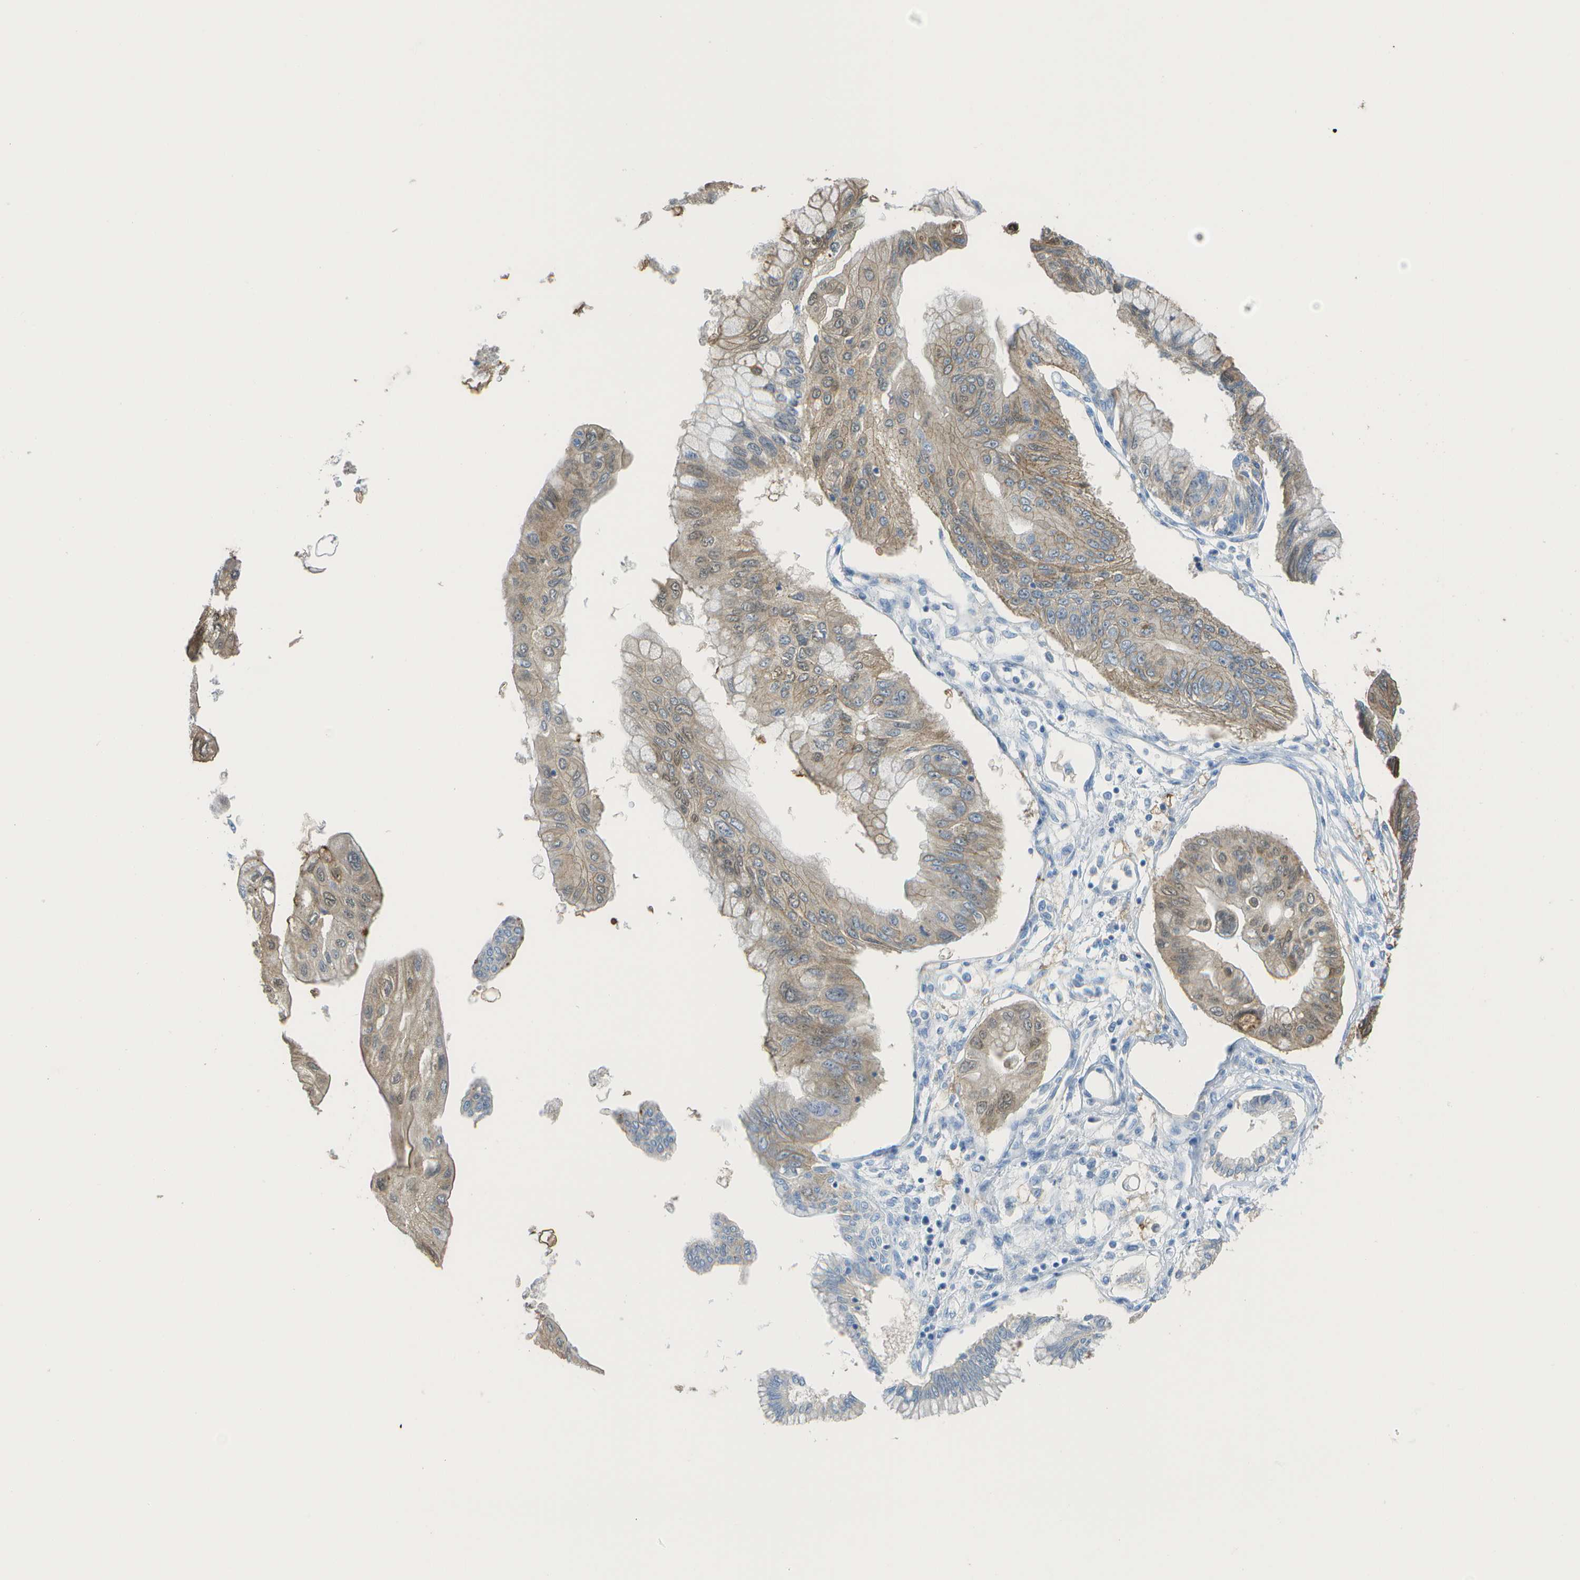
{"staining": {"intensity": "weak", "quantity": ">75%", "location": "cytoplasmic/membranous"}, "tissue": "pancreatic cancer", "cell_type": "Tumor cells", "image_type": "cancer", "snomed": [{"axis": "morphology", "description": "Adenocarcinoma, NOS"}, {"axis": "topography", "description": "Pancreas"}], "caption": "Immunohistochemistry (DAB) staining of pancreatic cancer (adenocarcinoma) exhibits weak cytoplasmic/membranous protein positivity in about >75% of tumor cells.", "gene": "CD46", "patient": {"sex": "female", "age": 77}}